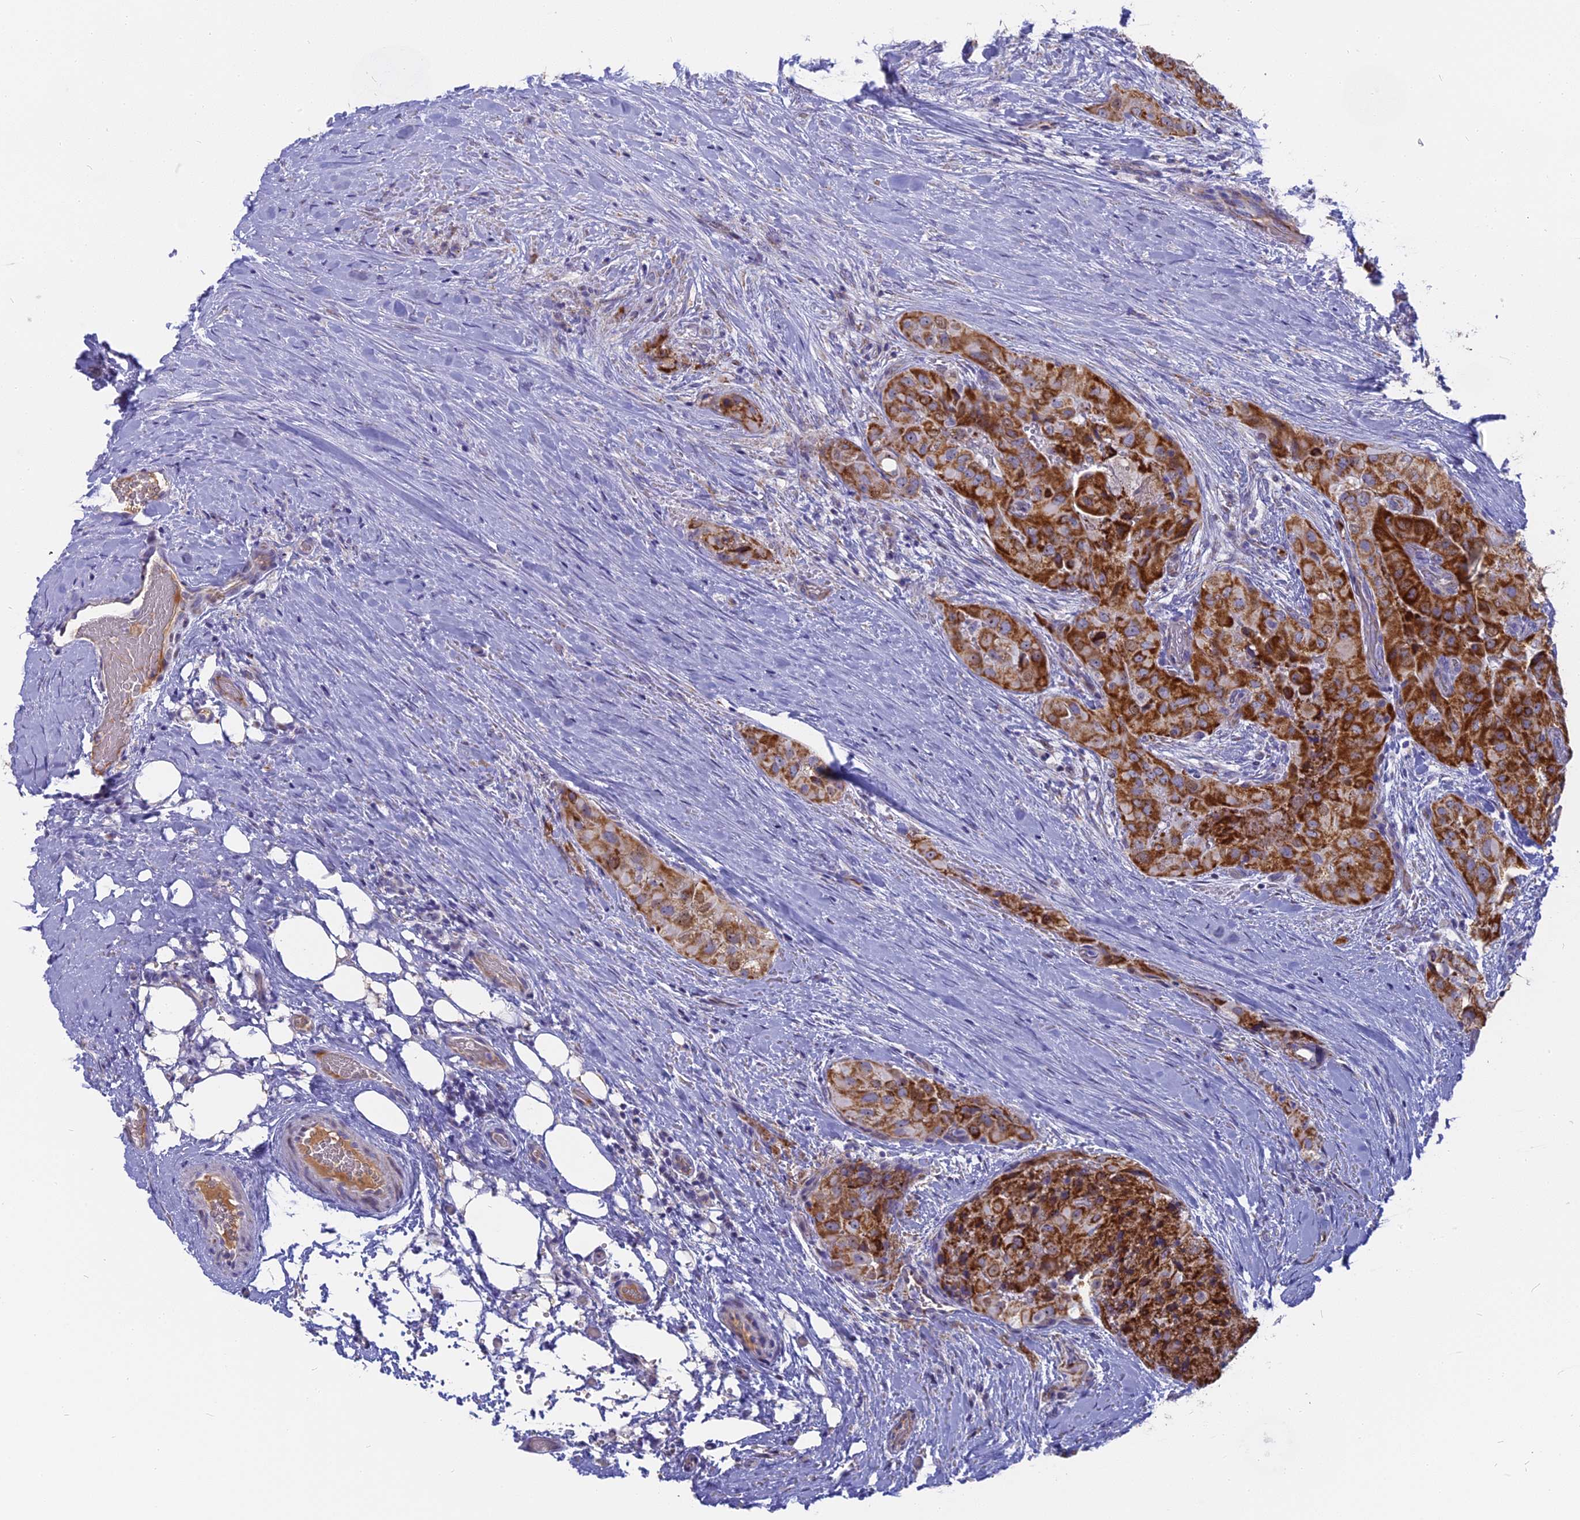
{"staining": {"intensity": "strong", "quantity": ">75%", "location": "cytoplasmic/membranous"}, "tissue": "thyroid cancer", "cell_type": "Tumor cells", "image_type": "cancer", "snomed": [{"axis": "morphology", "description": "Papillary adenocarcinoma, NOS"}, {"axis": "topography", "description": "Thyroid gland"}], "caption": "Protein expression analysis of thyroid cancer (papillary adenocarcinoma) displays strong cytoplasmic/membranous positivity in about >75% of tumor cells.", "gene": "DTWD1", "patient": {"sex": "female", "age": 59}}